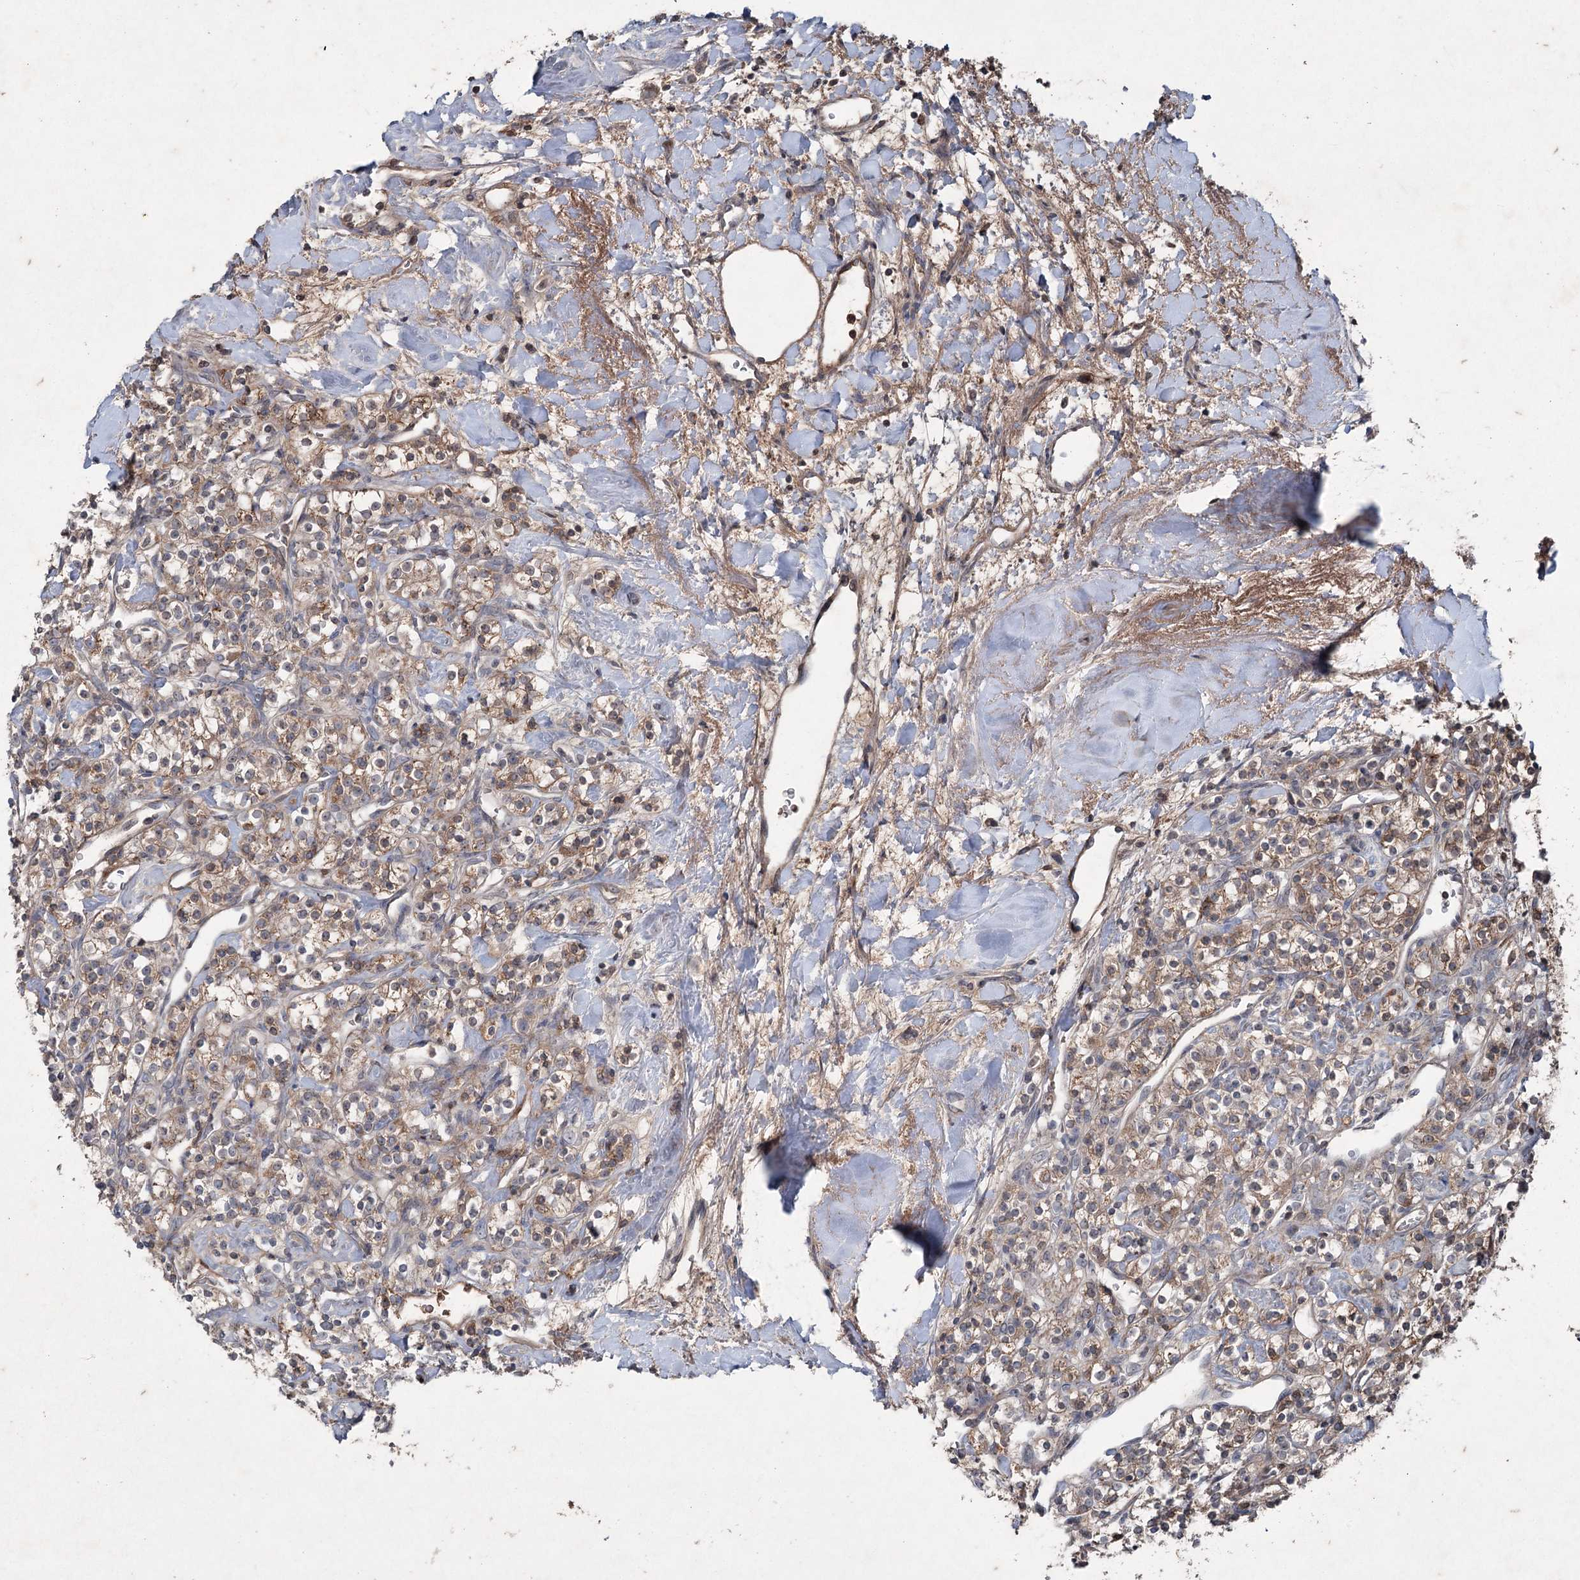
{"staining": {"intensity": "weak", "quantity": "25%-75%", "location": "cytoplasmic/membranous"}, "tissue": "renal cancer", "cell_type": "Tumor cells", "image_type": "cancer", "snomed": [{"axis": "morphology", "description": "Adenocarcinoma, NOS"}, {"axis": "topography", "description": "Kidney"}], "caption": "Protein analysis of renal cancer (adenocarcinoma) tissue exhibits weak cytoplasmic/membranous positivity in approximately 25%-75% of tumor cells. (brown staining indicates protein expression, while blue staining denotes nuclei).", "gene": "PGLYRP2", "patient": {"sex": "male", "age": 77}}